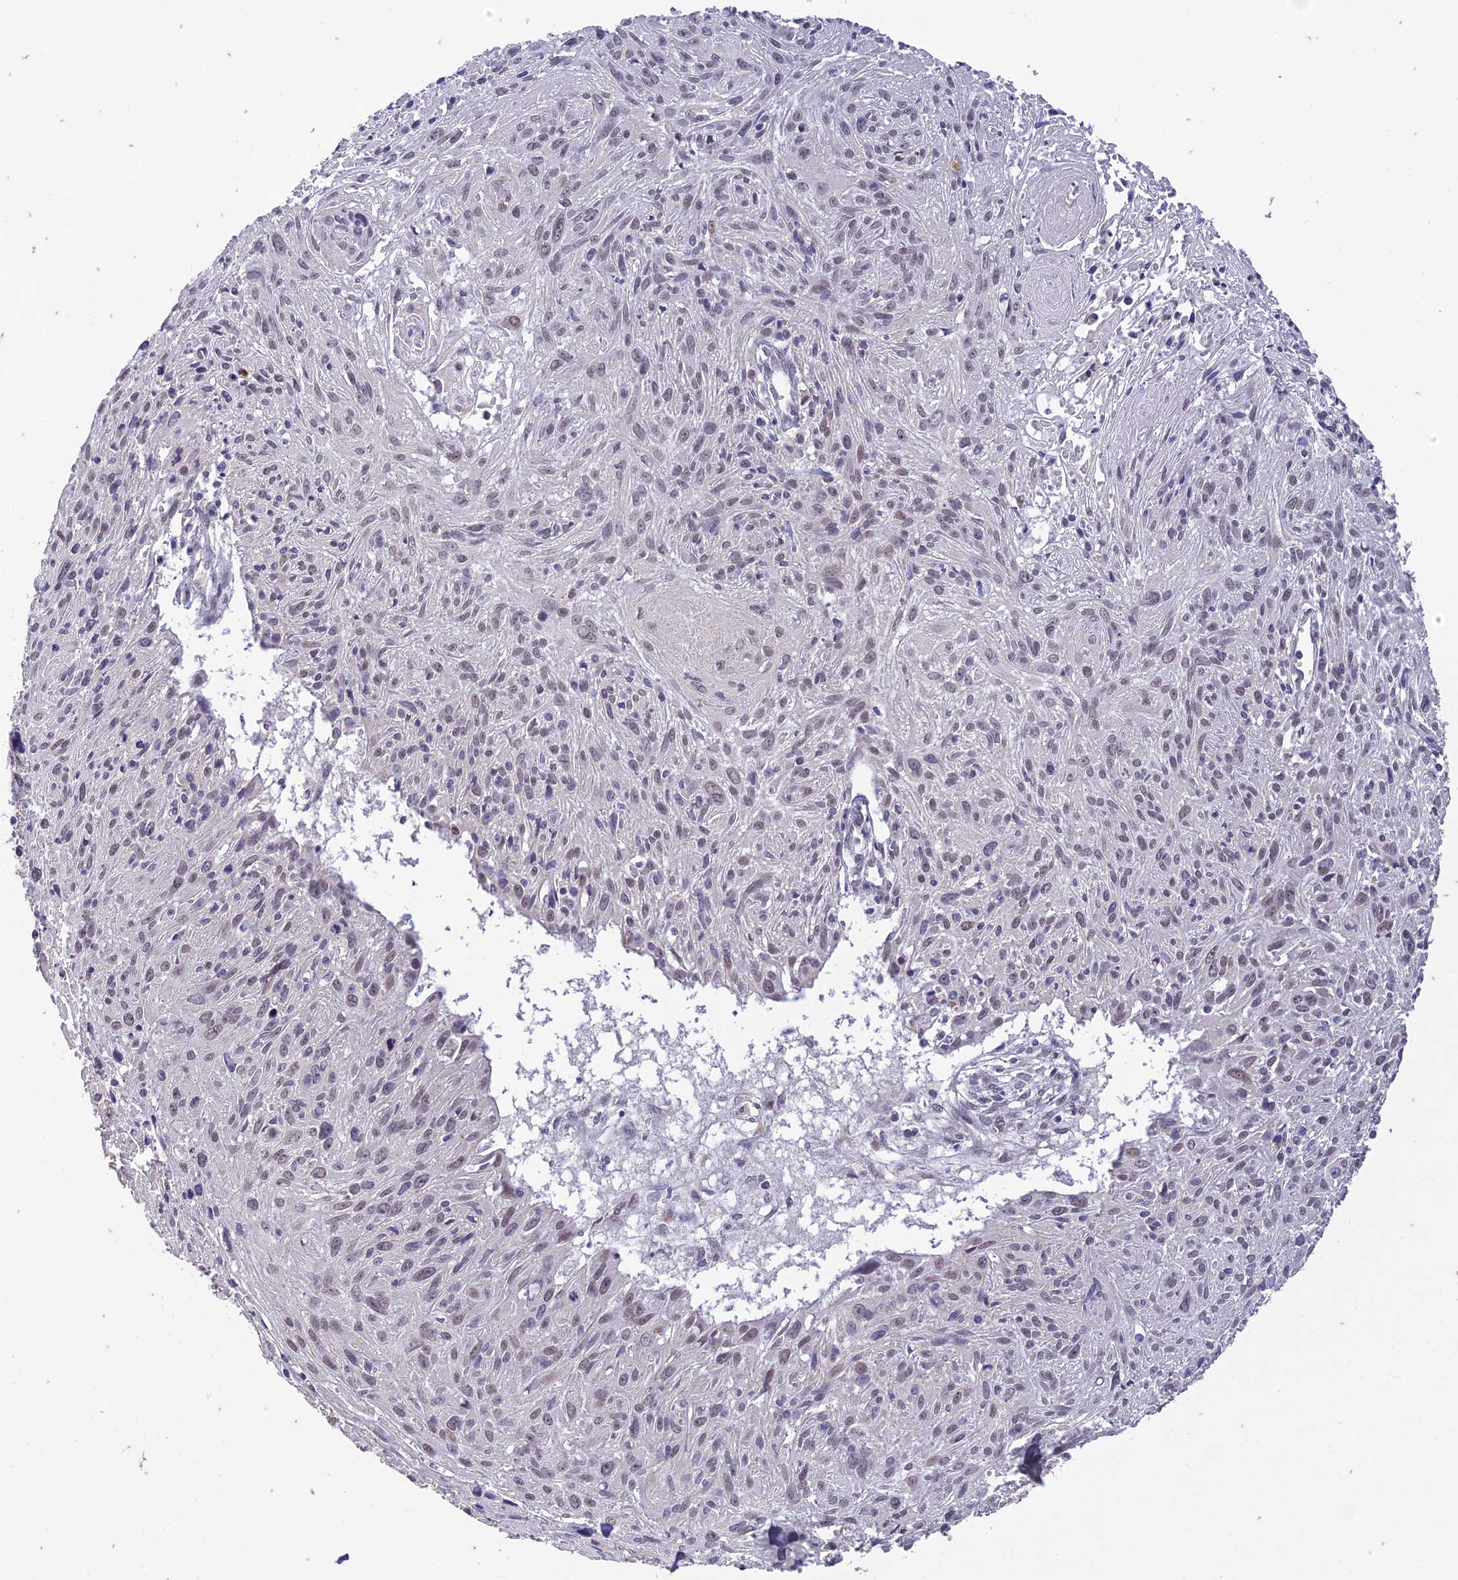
{"staining": {"intensity": "weak", "quantity": "25%-75%", "location": "nuclear"}, "tissue": "cervical cancer", "cell_type": "Tumor cells", "image_type": "cancer", "snomed": [{"axis": "morphology", "description": "Squamous cell carcinoma, NOS"}, {"axis": "topography", "description": "Cervix"}], "caption": "Cervical squamous cell carcinoma stained for a protein (brown) demonstrates weak nuclear positive staining in approximately 25%-75% of tumor cells.", "gene": "POP4", "patient": {"sex": "female", "age": 51}}